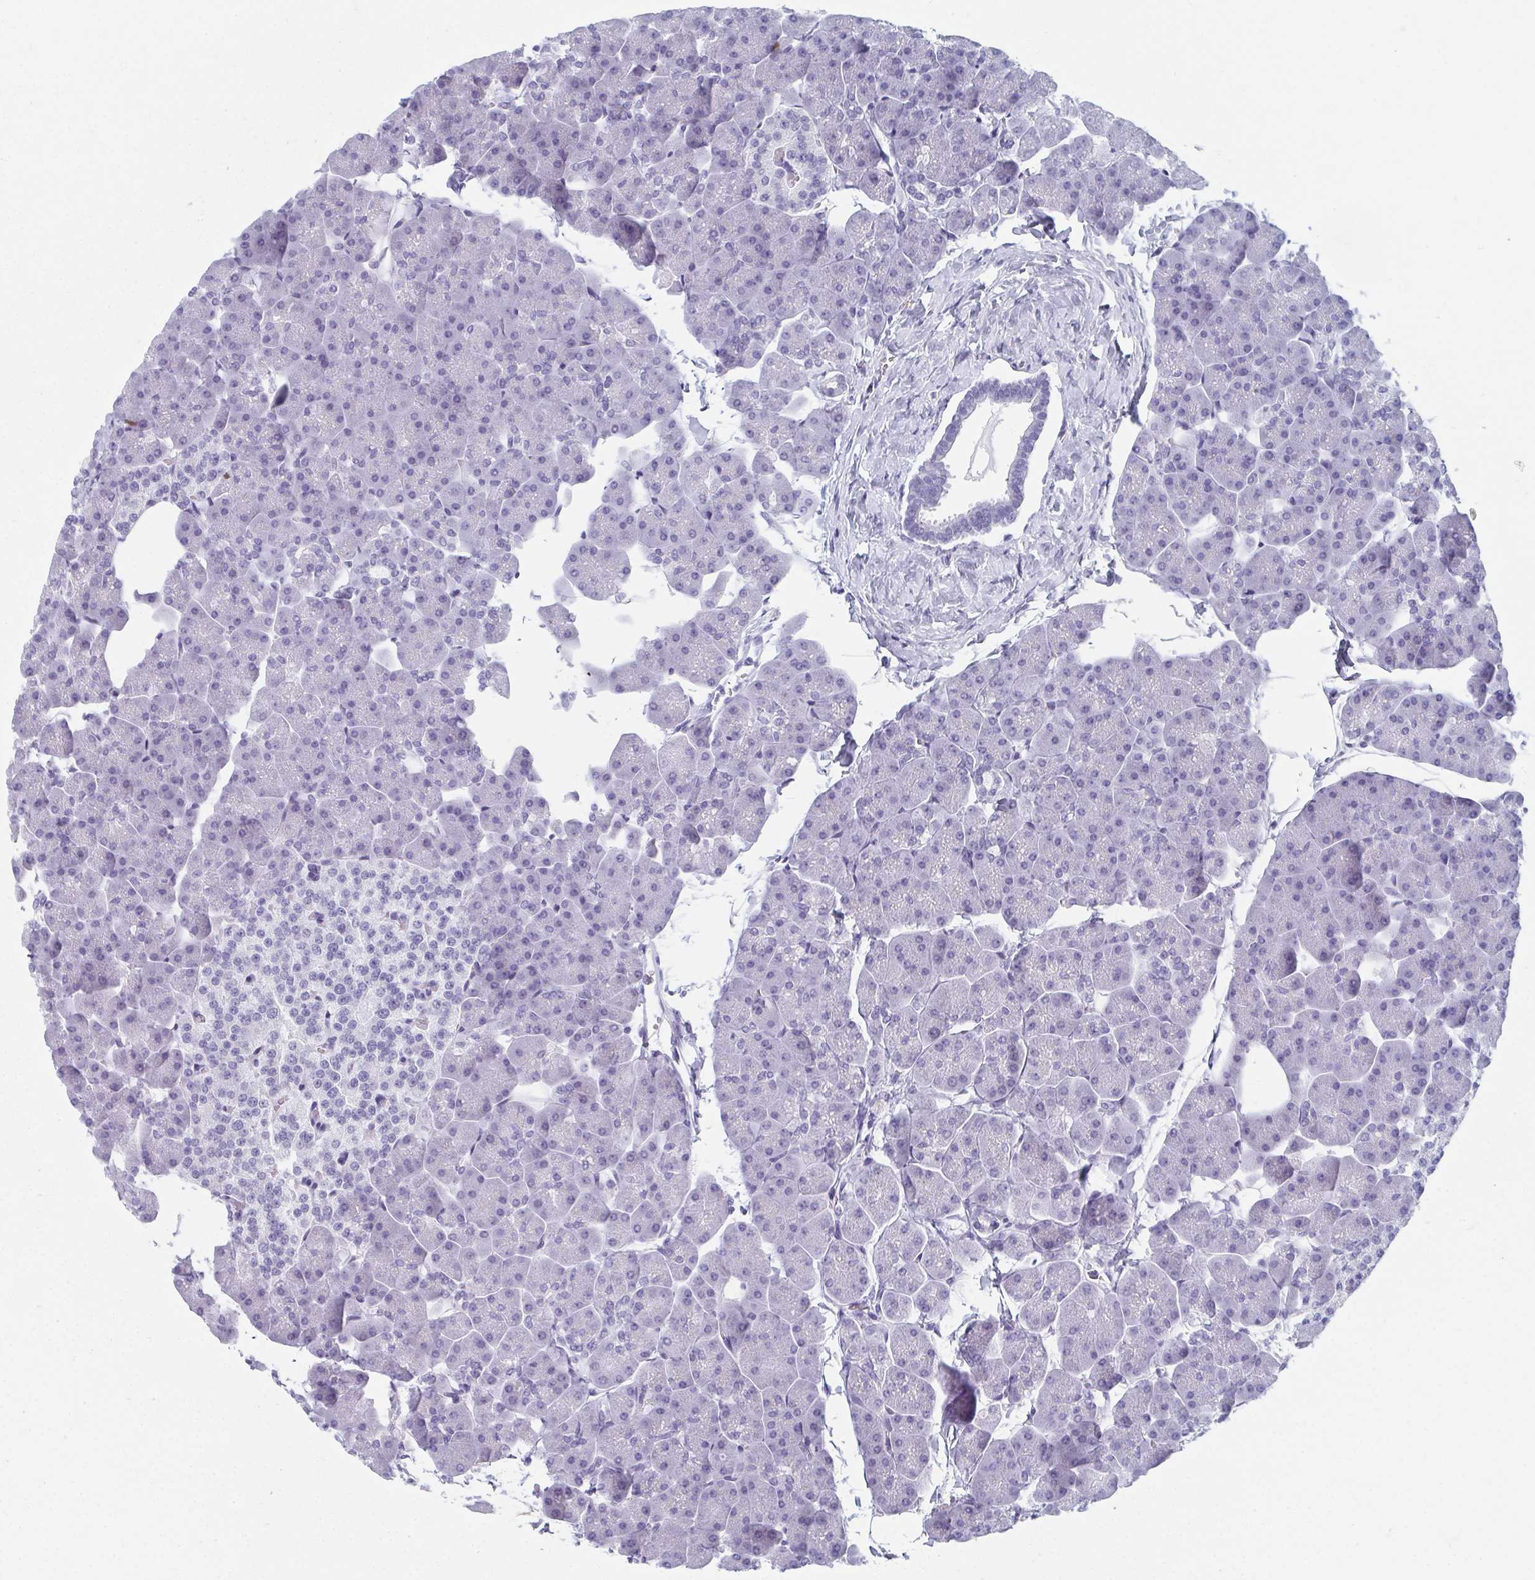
{"staining": {"intensity": "negative", "quantity": "none", "location": "none"}, "tissue": "pancreas", "cell_type": "Exocrine glandular cells", "image_type": "normal", "snomed": [{"axis": "morphology", "description": "Normal tissue, NOS"}, {"axis": "topography", "description": "Pancreas"}], "caption": "The micrograph reveals no staining of exocrine glandular cells in normal pancreas. (DAB (3,3'-diaminobenzidine) IHC visualized using brightfield microscopy, high magnification).", "gene": "GHRL", "patient": {"sex": "male", "age": 35}}